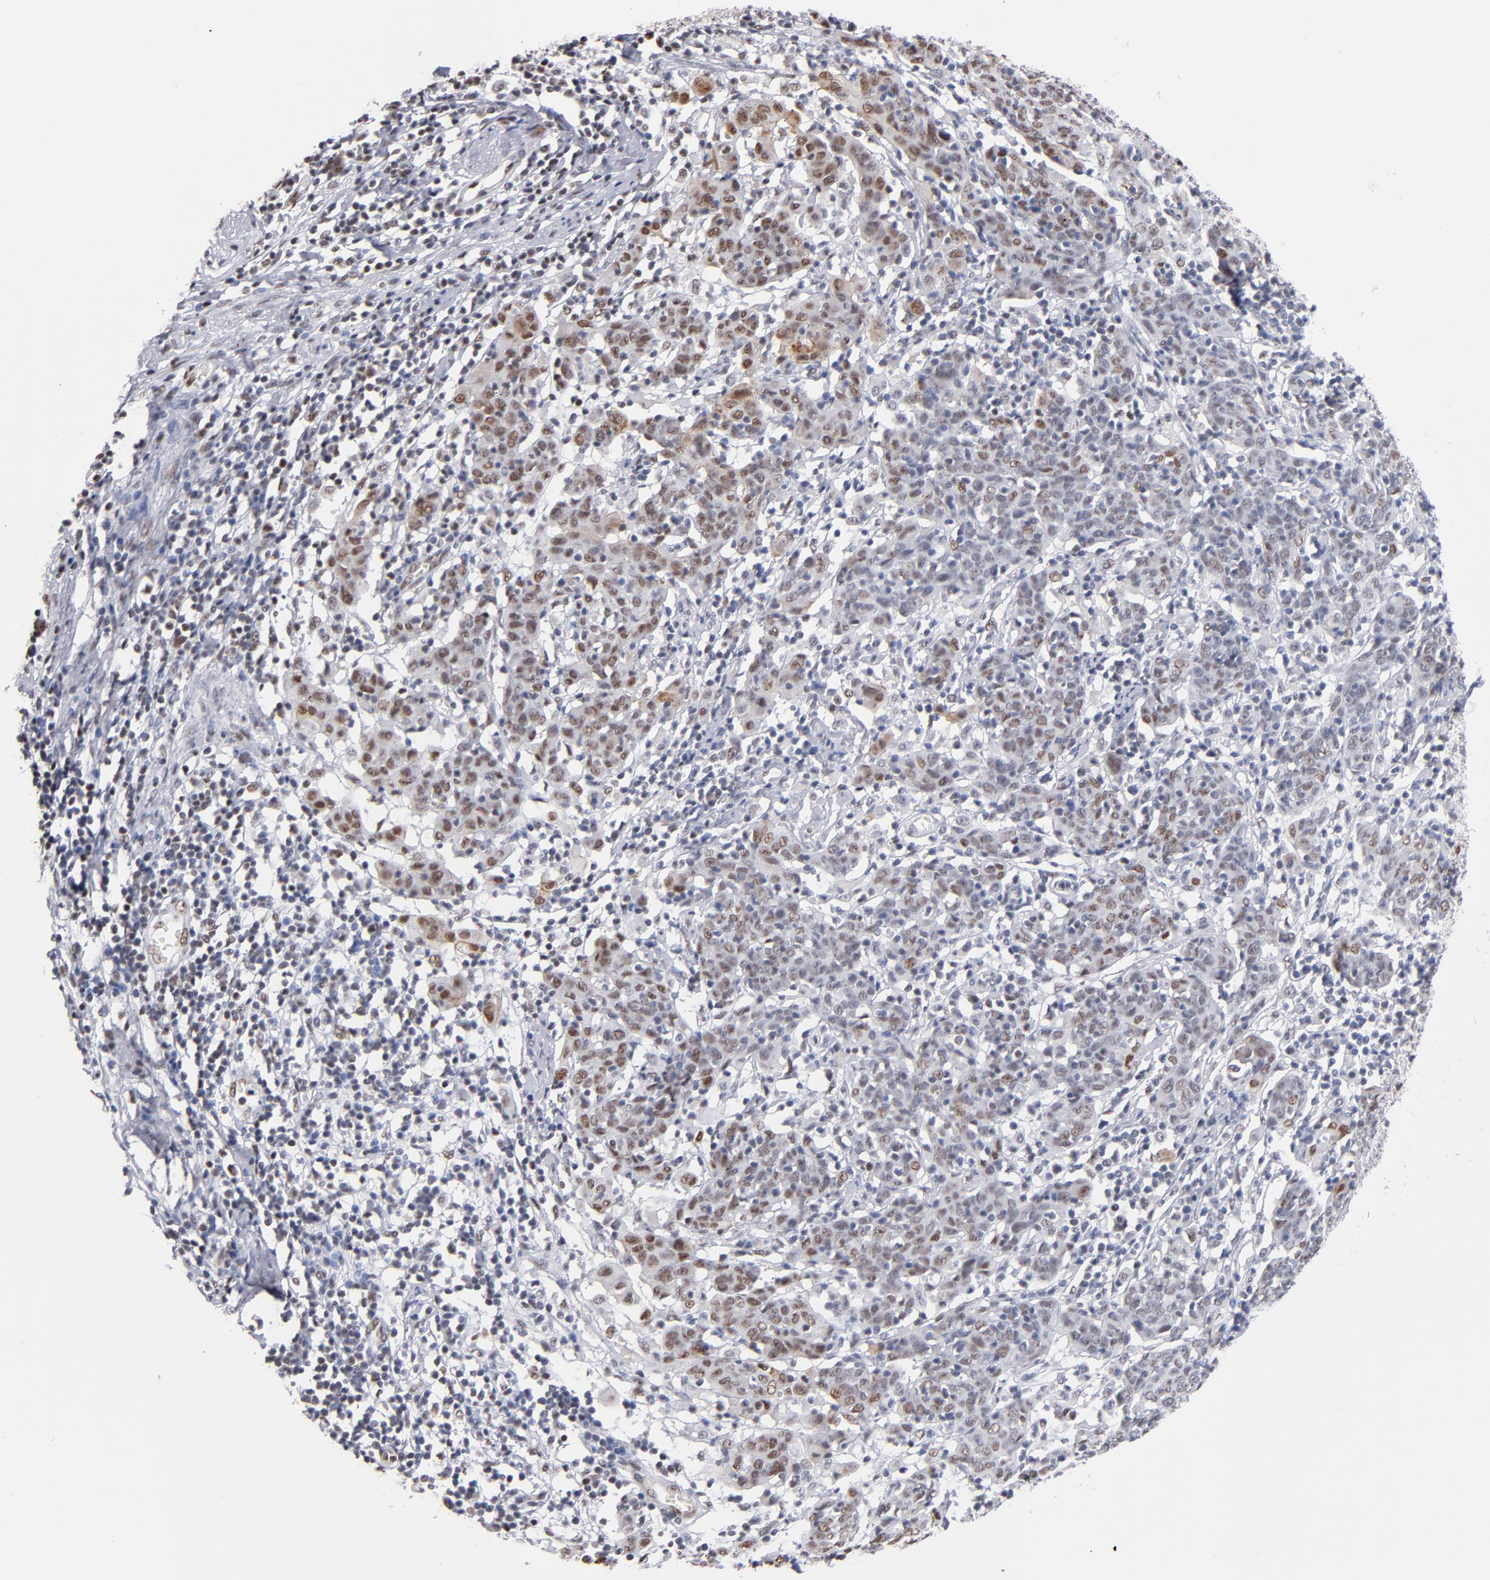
{"staining": {"intensity": "moderate", "quantity": ">75%", "location": "nuclear"}, "tissue": "cervical cancer", "cell_type": "Tumor cells", "image_type": "cancer", "snomed": [{"axis": "morphology", "description": "Normal tissue, NOS"}, {"axis": "morphology", "description": "Squamous cell carcinoma, NOS"}, {"axis": "topography", "description": "Cervix"}], "caption": "Moderate nuclear positivity for a protein is present in about >75% of tumor cells of squamous cell carcinoma (cervical) using immunohistochemistry.", "gene": "MN1", "patient": {"sex": "female", "age": 67}}